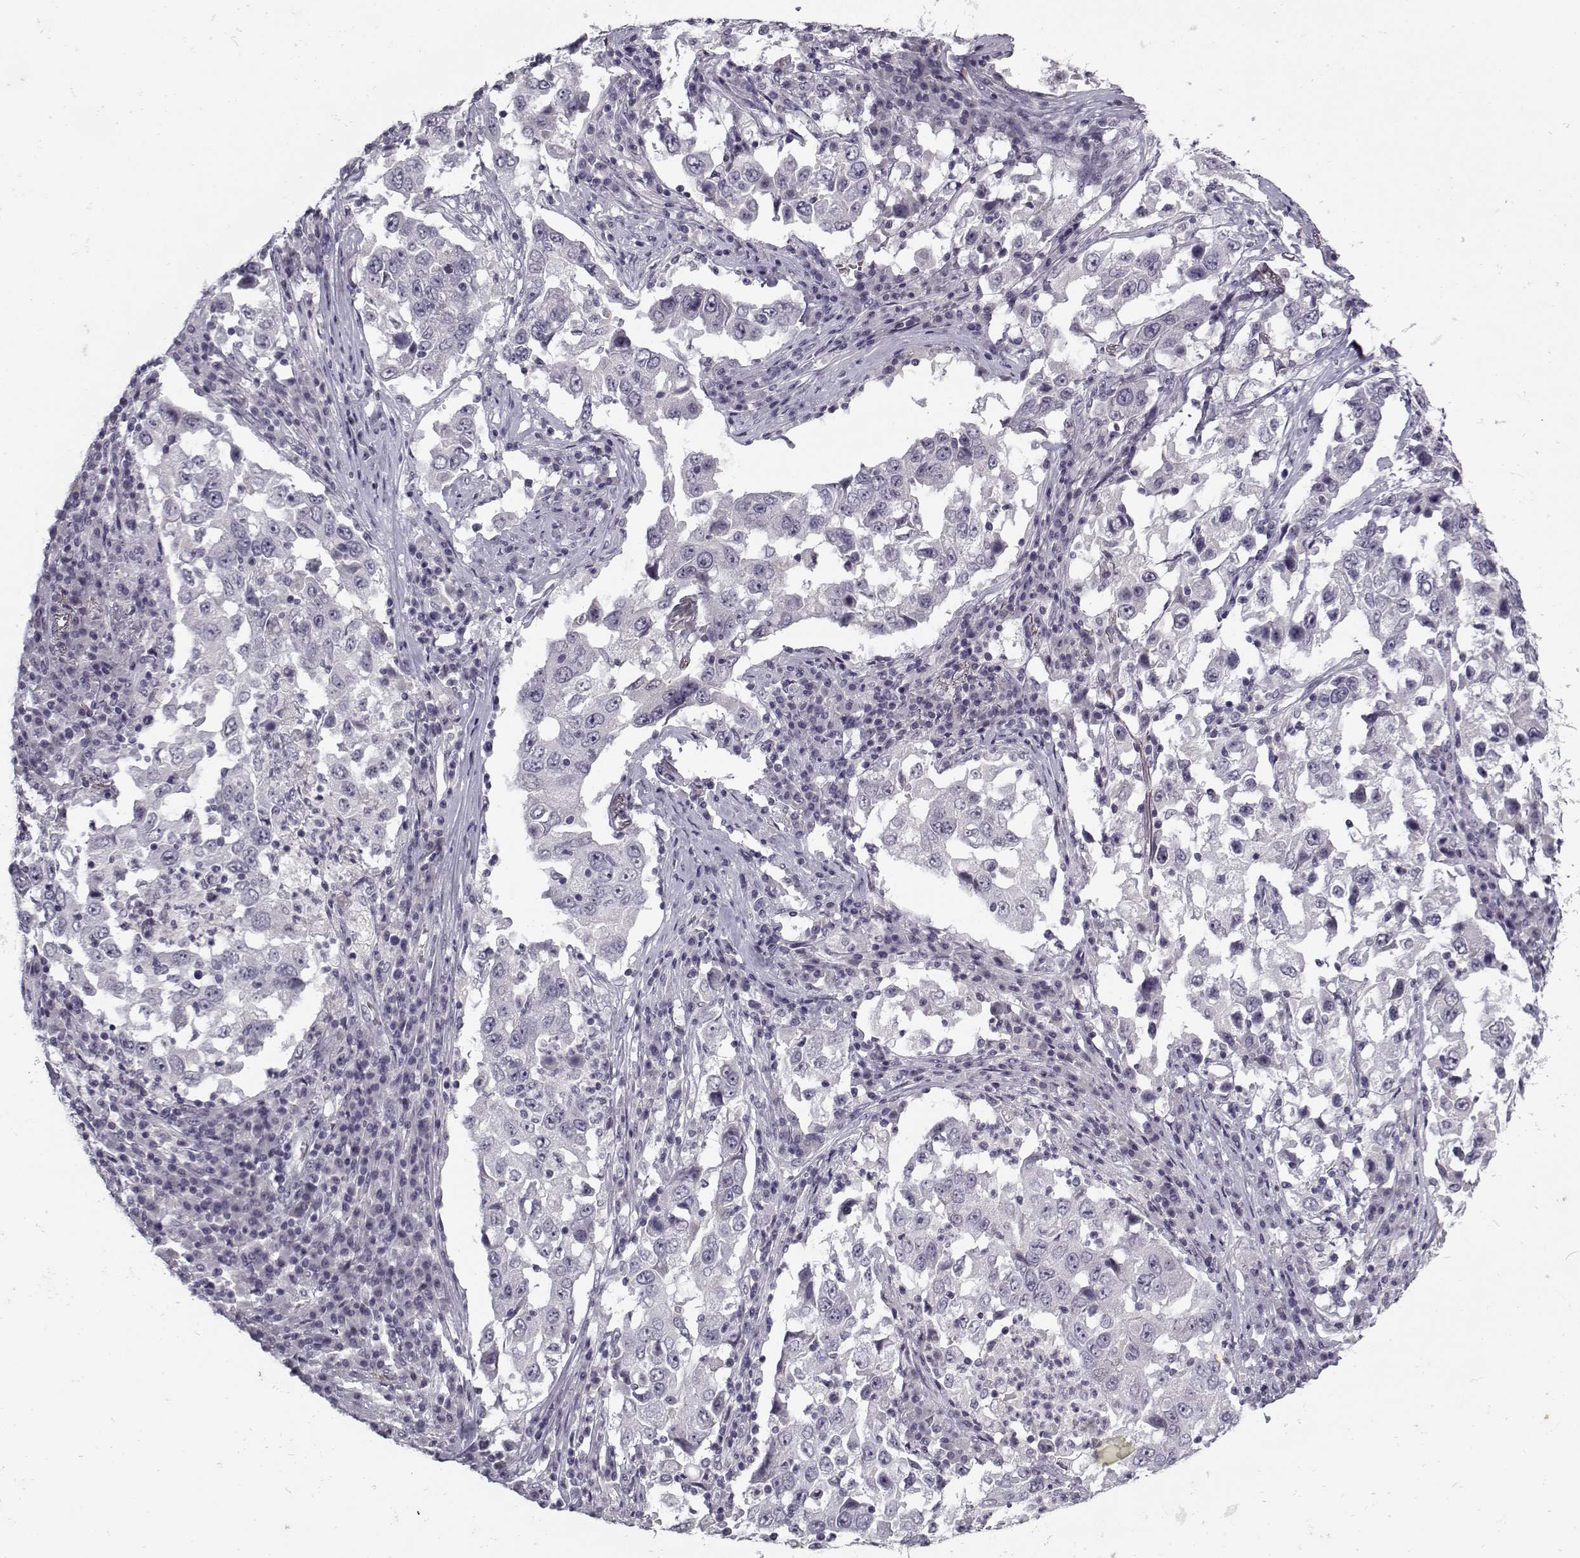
{"staining": {"intensity": "negative", "quantity": "none", "location": "none"}, "tissue": "lung cancer", "cell_type": "Tumor cells", "image_type": "cancer", "snomed": [{"axis": "morphology", "description": "Adenocarcinoma, NOS"}, {"axis": "topography", "description": "Lung"}], "caption": "Protein analysis of lung cancer (adenocarcinoma) demonstrates no significant positivity in tumor cells.", "gene": "SNCA", "patient": {"sex": "male", "age": 73}}